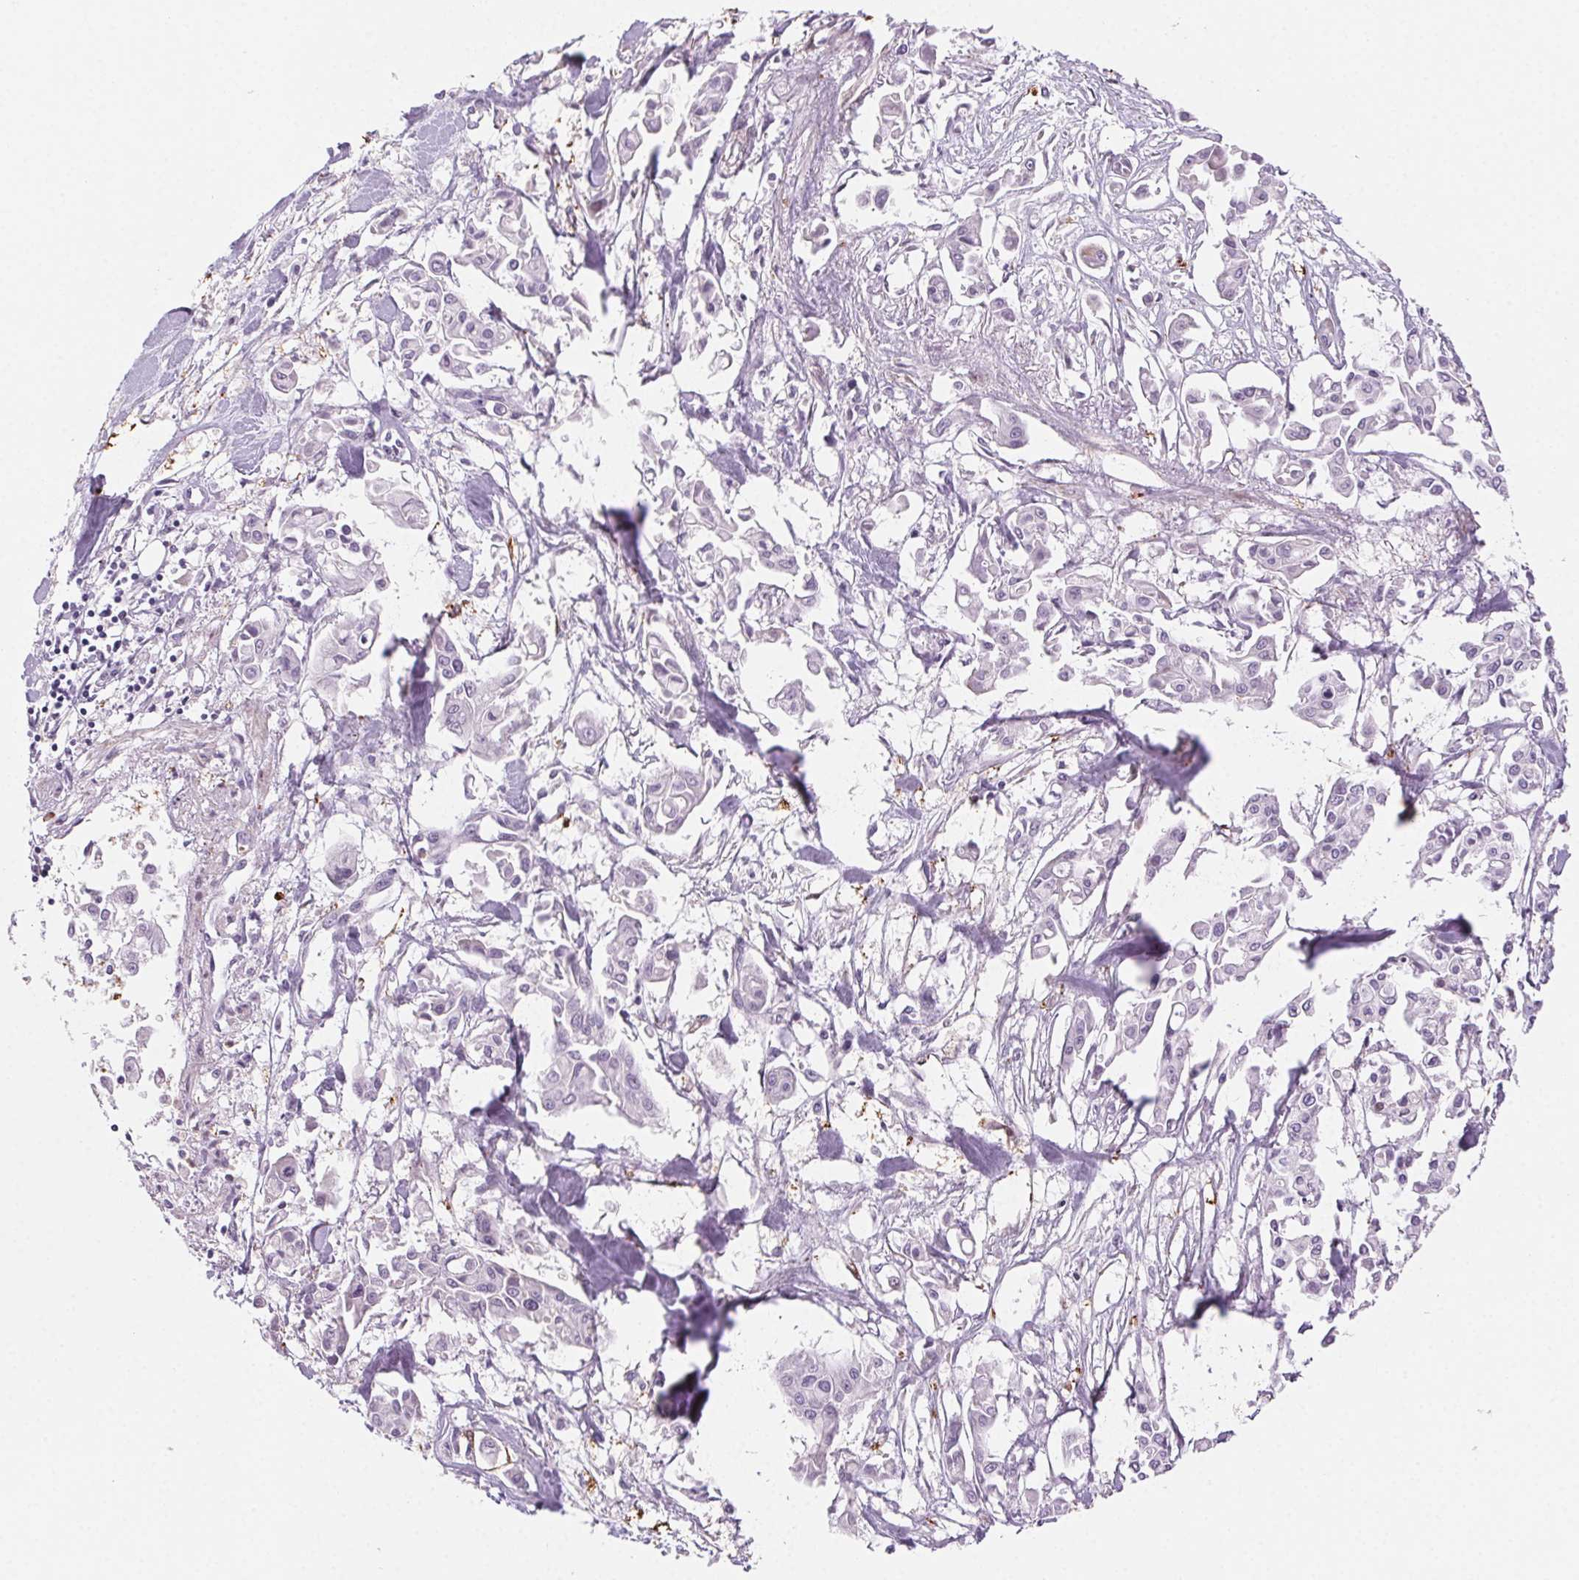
{"staining": {"intensity": "negative", "quantity": "none", "location": "none"}, "tissue": "pancreatic cancer", "cell_type": "Tumor cells", "image_type": "cancer", "snomed": [{"axis": "morphology", "description": "Adenocarcinoma, NOS"}, {"axis": "topography", "description": "Pancreas"}], "caption": "DAB (3,3'-diaminobenzidine) immunohistochemical staining of human pancreatic adenocarcinoma displays no significant expression in tumor cells.", "gene": "GPX8", "patient": {"sex": "male", "age": 61}}